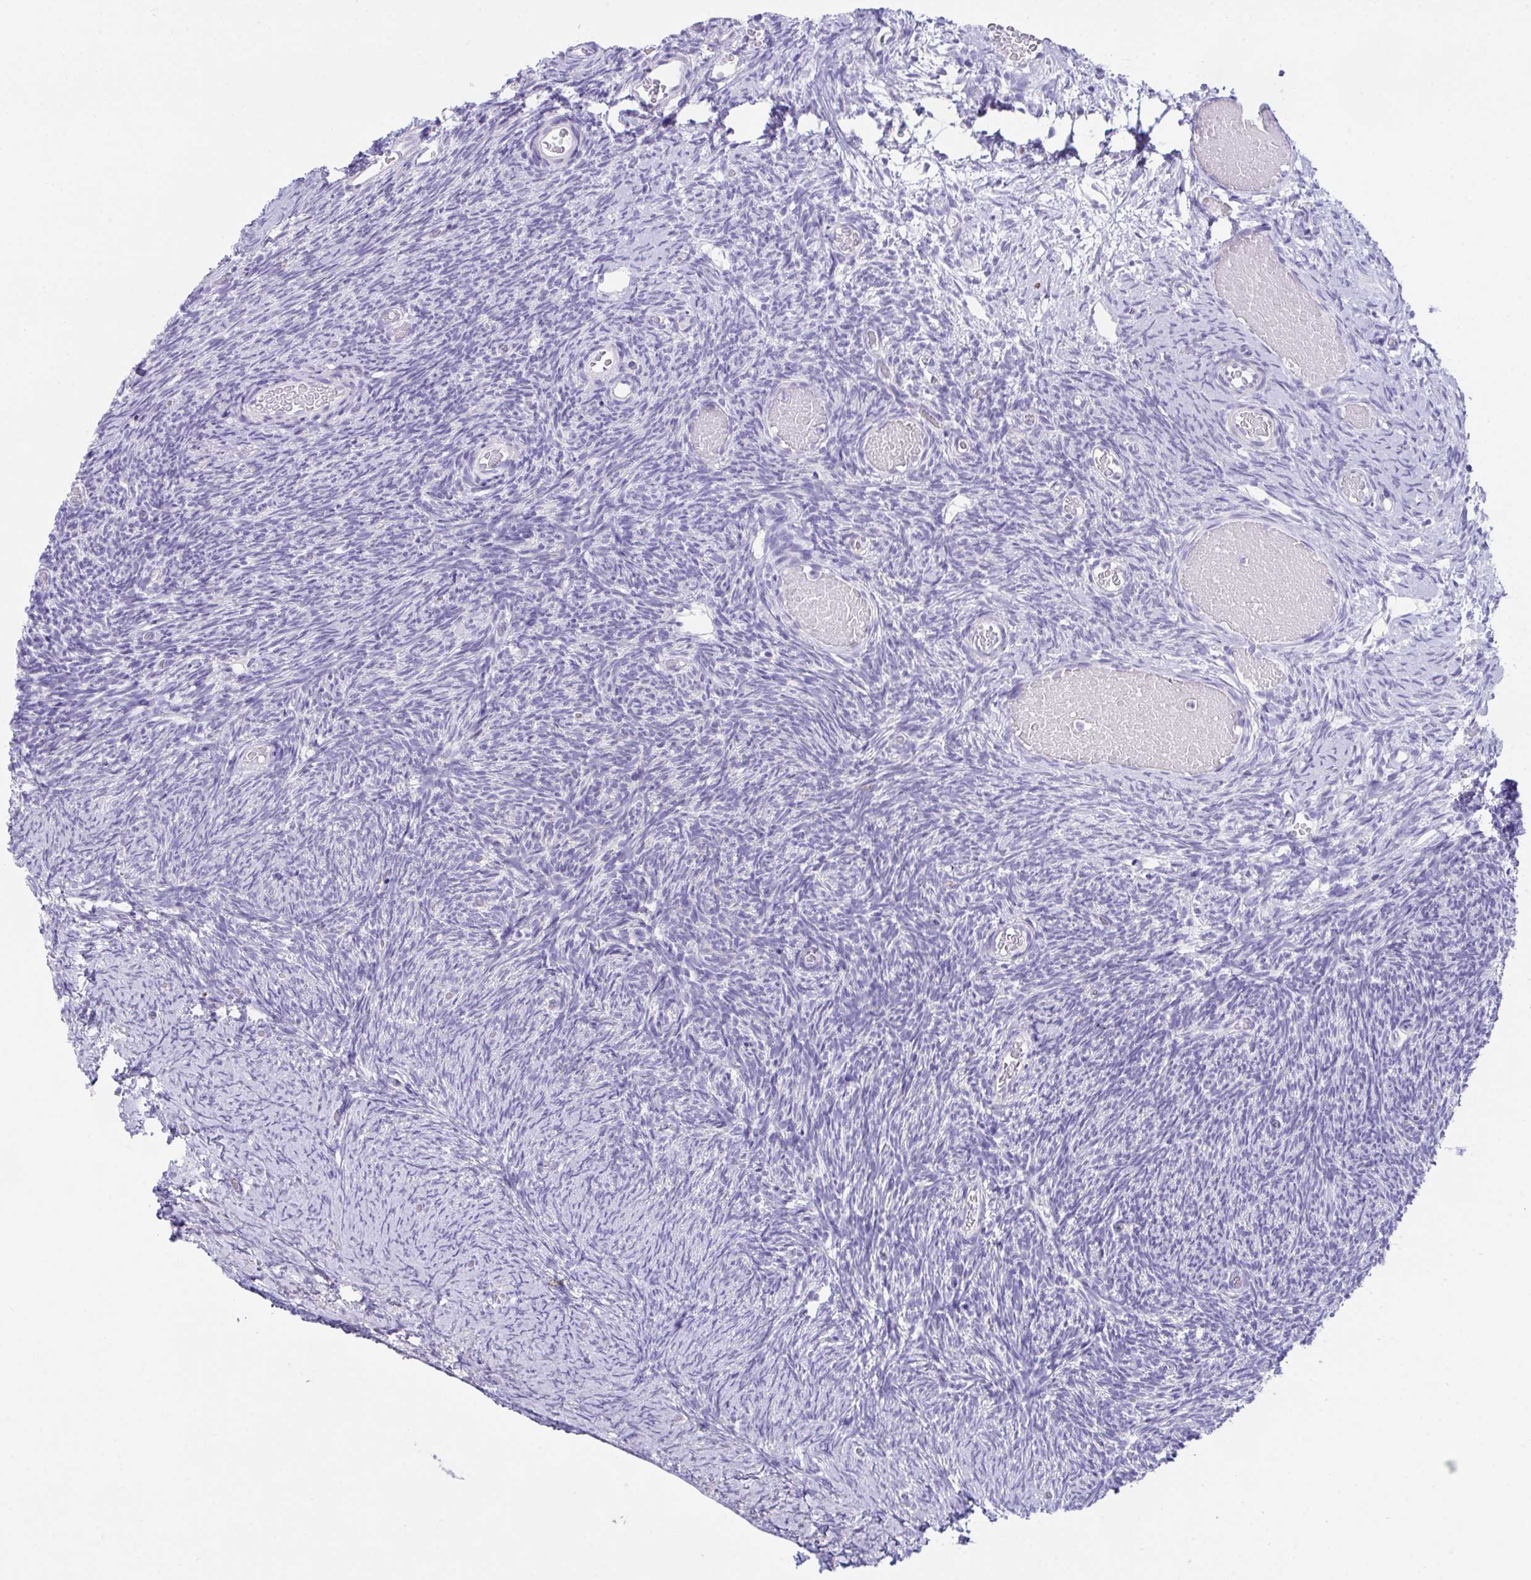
{"staining": {"intensity": "negative", "quantity": "none", "location": "none"}, "tissue": "ovary", "cell_type": "Follicle cells", "image_type": "normal", "snomed": [{"axis": "morphology", "description": "Normal tissue, NOS"}, {"axis": "topography", "description": "Ovary"}], "caption": "Immunohistochemistry image of benign ovary: ovary stained with DAB reveals no significant protein staining in follicle cells.", "gene": "TMEM106B", "patient": {"sex": "female", "age": 39}}